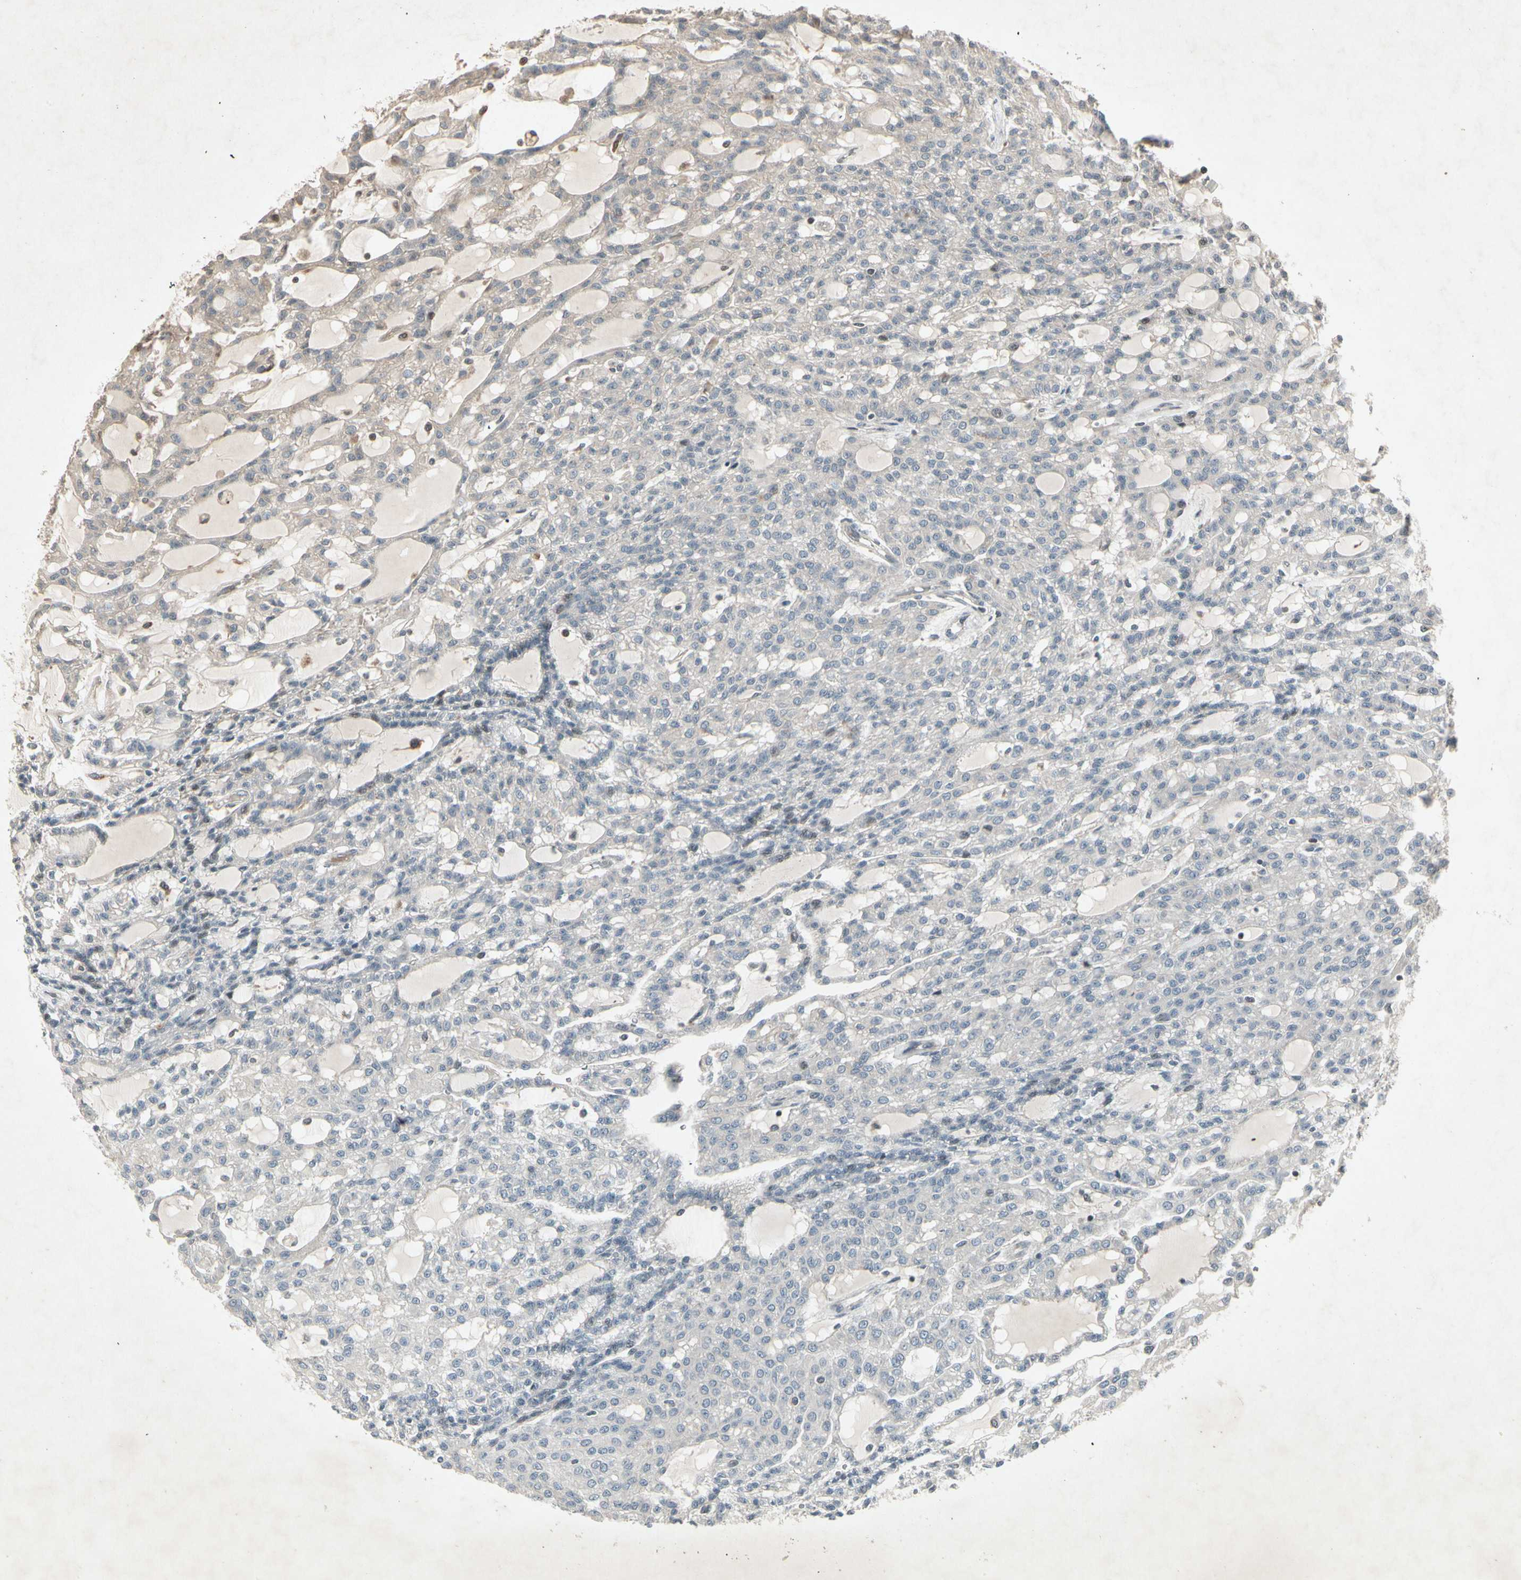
{"staining": {"intensity": "negative", "quantity": "none", "location": "none"}, "tissue": "renal cancer", "cell_type": "Tumor cells", "image_type": "cancer", "snomed": [{"axis": "morphology", "description": "Adenocarcinoma, NOS"}, {"axis": "topography", "description": "Kidney"}], "caption": "The micrograph exhibits no staining of tumor cells in renal cancer.", "gene": "TEK", "patient": {"sex": "male", "age": 63}}